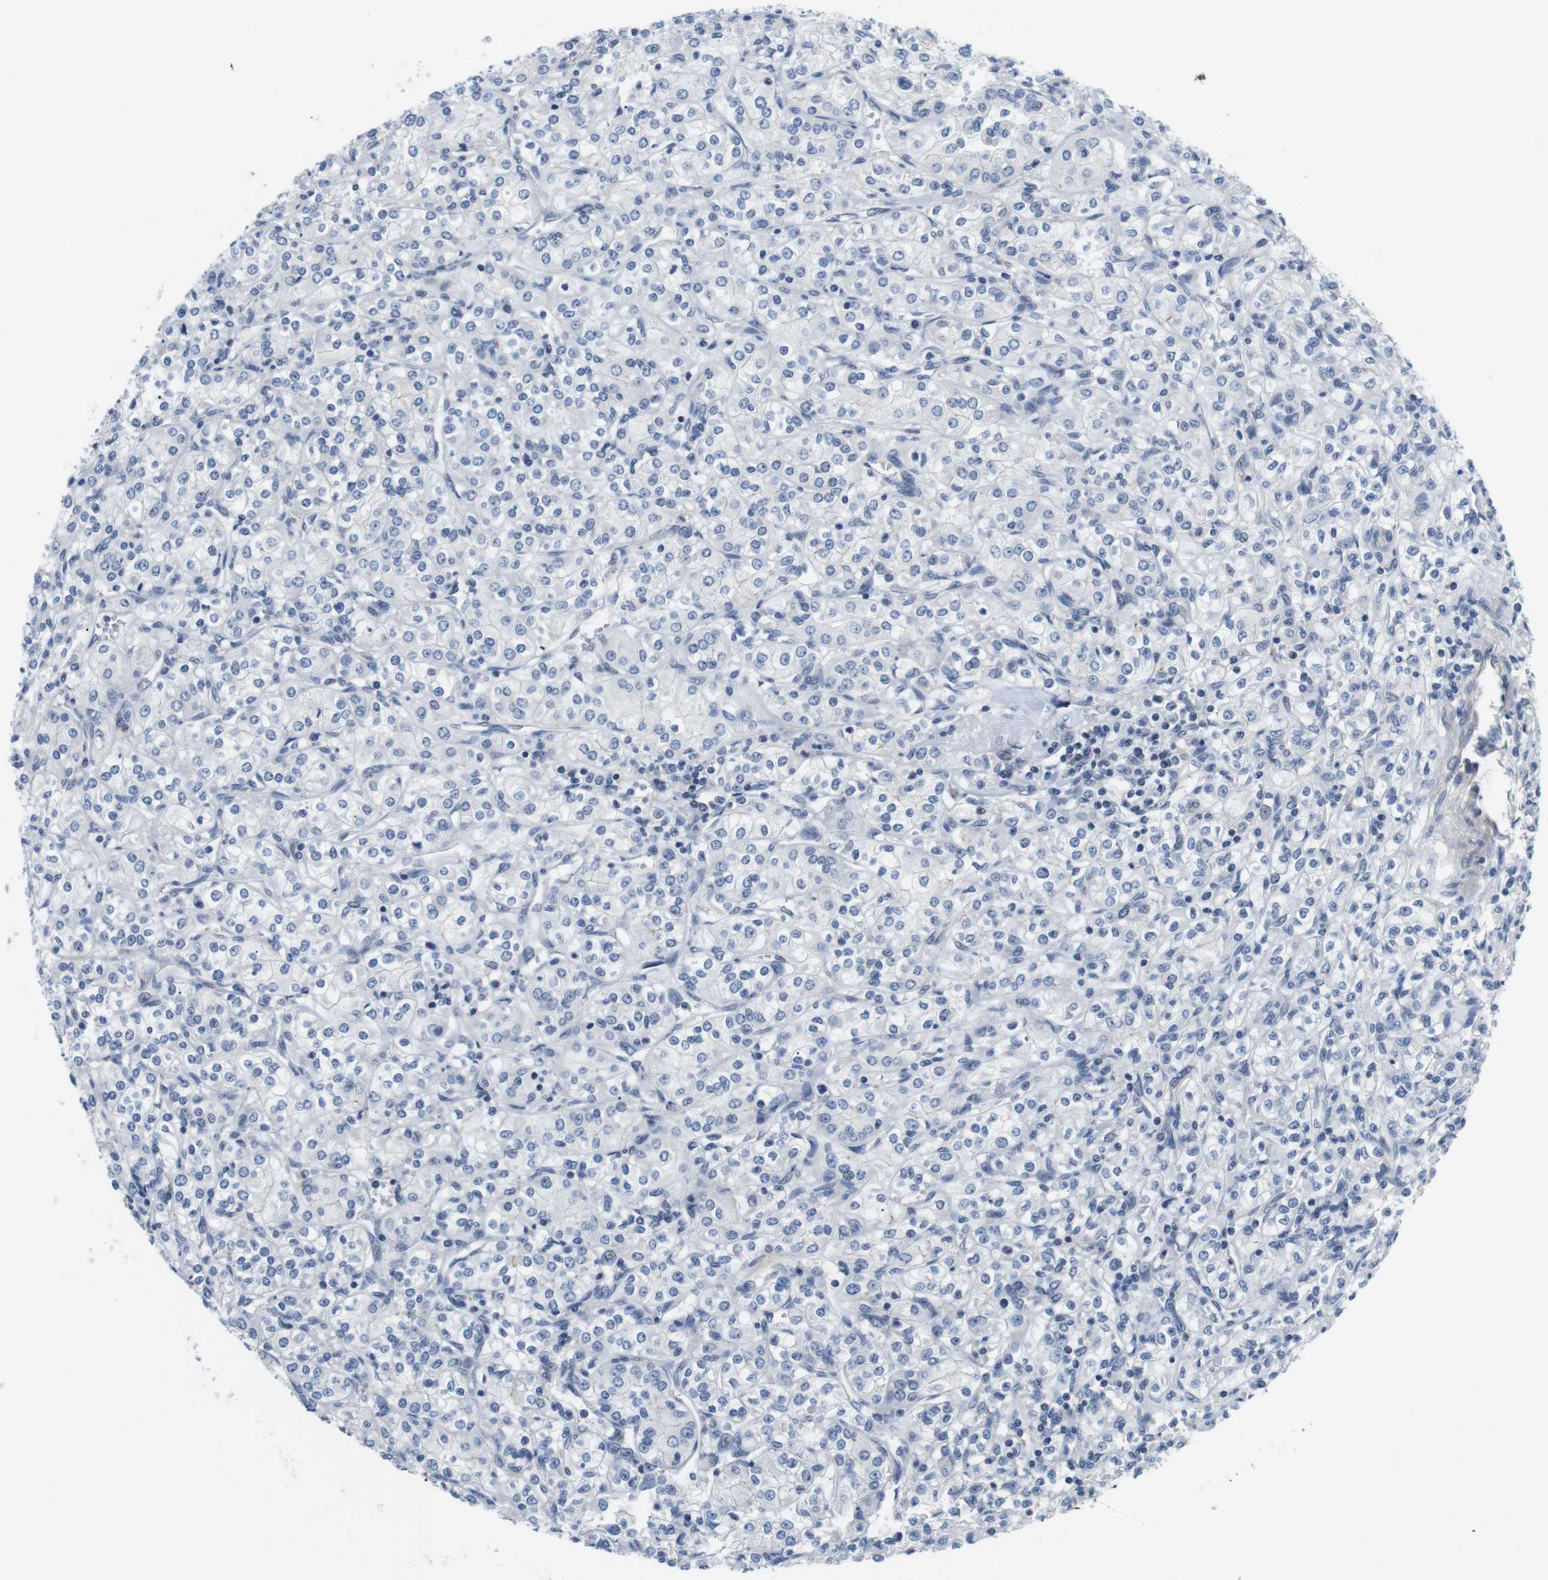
{"staining": {"intensity": "negative", "quantity": "none", "location": "none"}, "tissue": "renal cancer", "cell_type": "Tumor cells", "image_type": "cancer", "snomed": [{"axis": "morphology", "description": "Adenocarcinoma, NOS"}, {"axis": "topography", "description": "Kidney"}], "caption": "Tumor cells show no significant staining in adenocarcinoma (renal). The staining was performed using DAB (3,3'-diaminobenzidine) to visualize the protein expression in brown, while the nuclei were stained in blue with hematoxylin (Magnification: 20x).", "gene": "NECTIN1", "patient": {"sex": "male", "age": 77}}